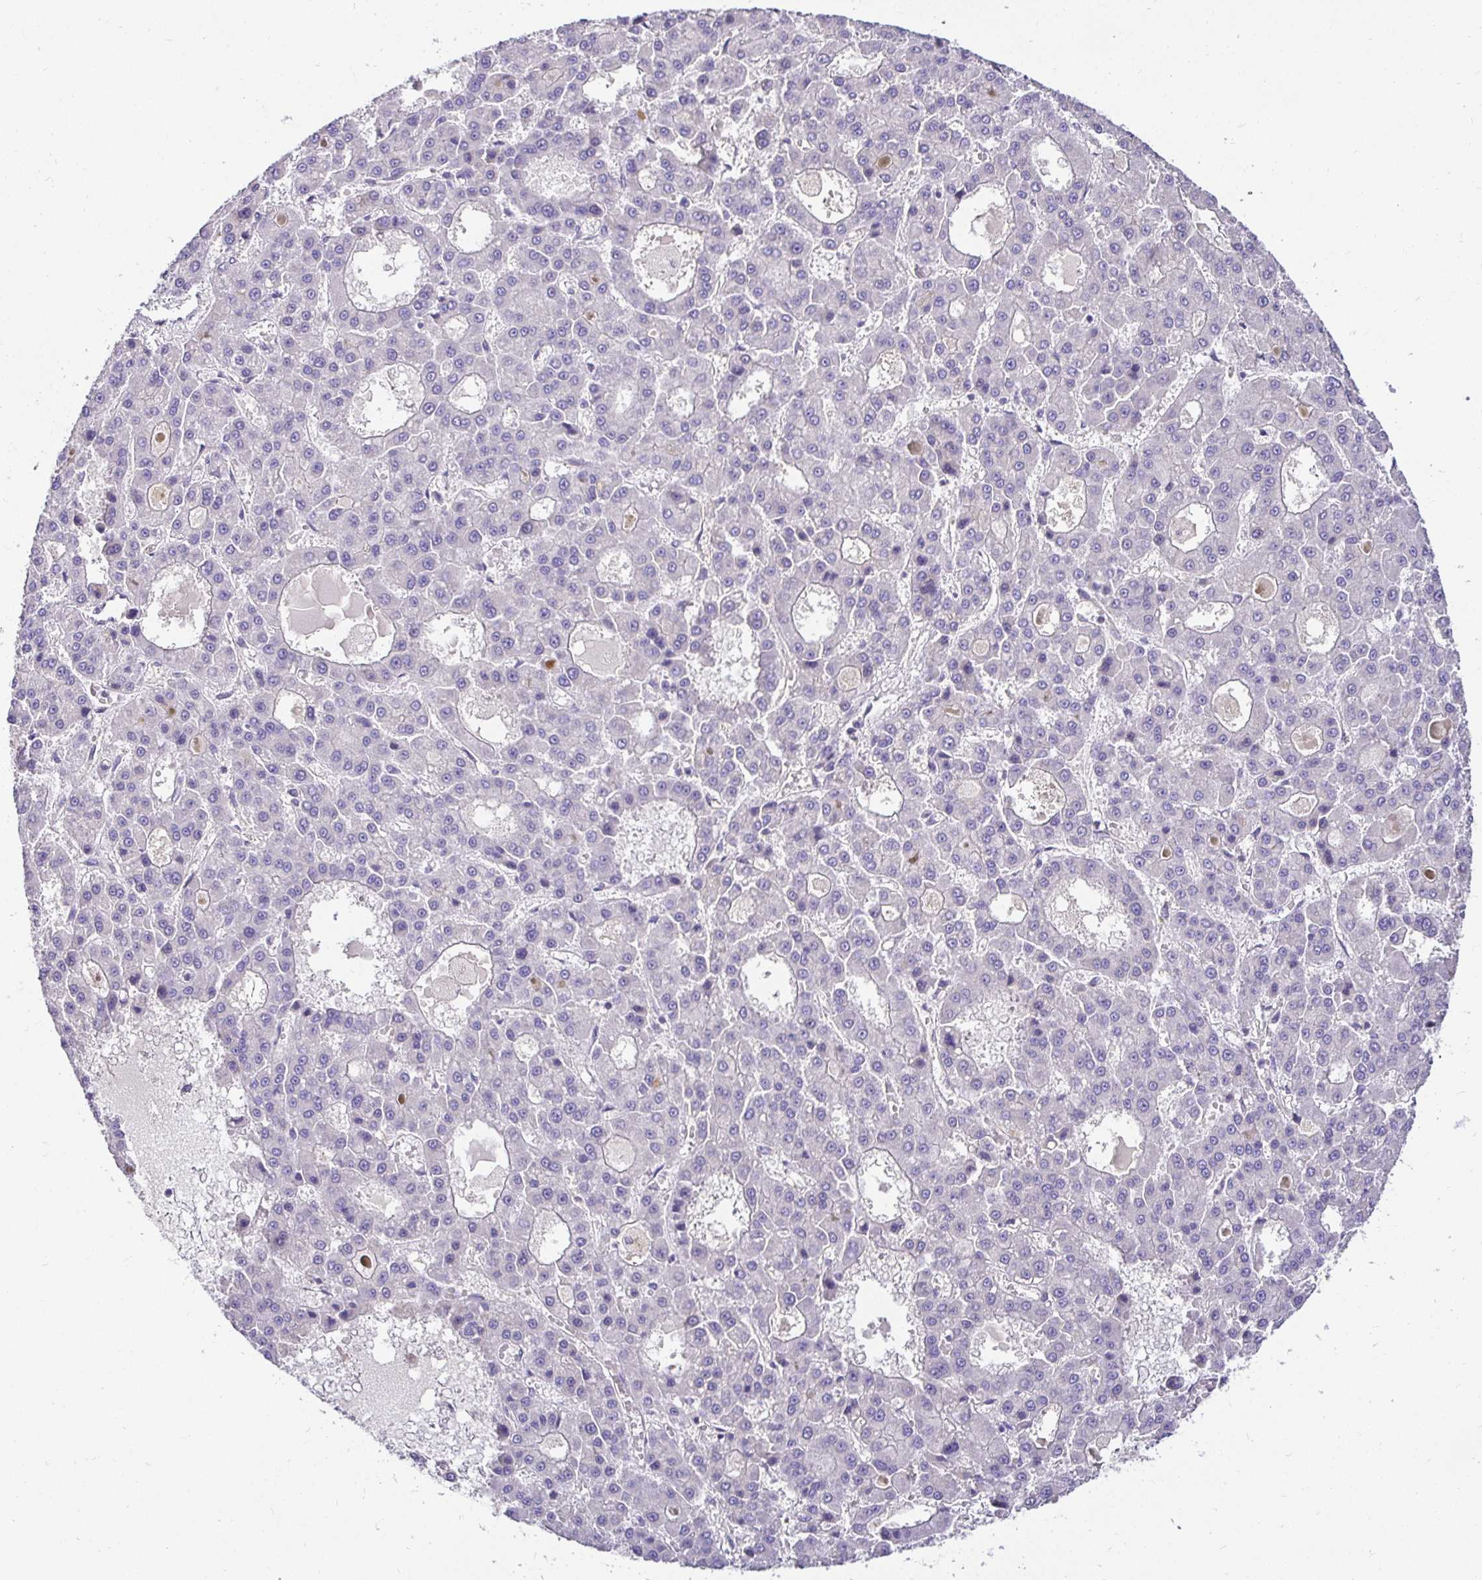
{"staining": {"intensity": "negative", "quantity": "none", "location": "none"}, "tissue": "liver cancer", "cell_type": "Tumor cells", "image_type": "cancer", "snomed": [{"axis": "morphology", "description": "Carcinoma, Hepatocellular, NOS"}, {"axis": "topography", "description": "Liver"}], "caption": "Liver hepatocellular carcinoma stained for a protein using immunohistochemistry exhibits no positivity tumor cells.", "gene": "SLC9A1", "patient": {"sex": "male", "age": 70}}